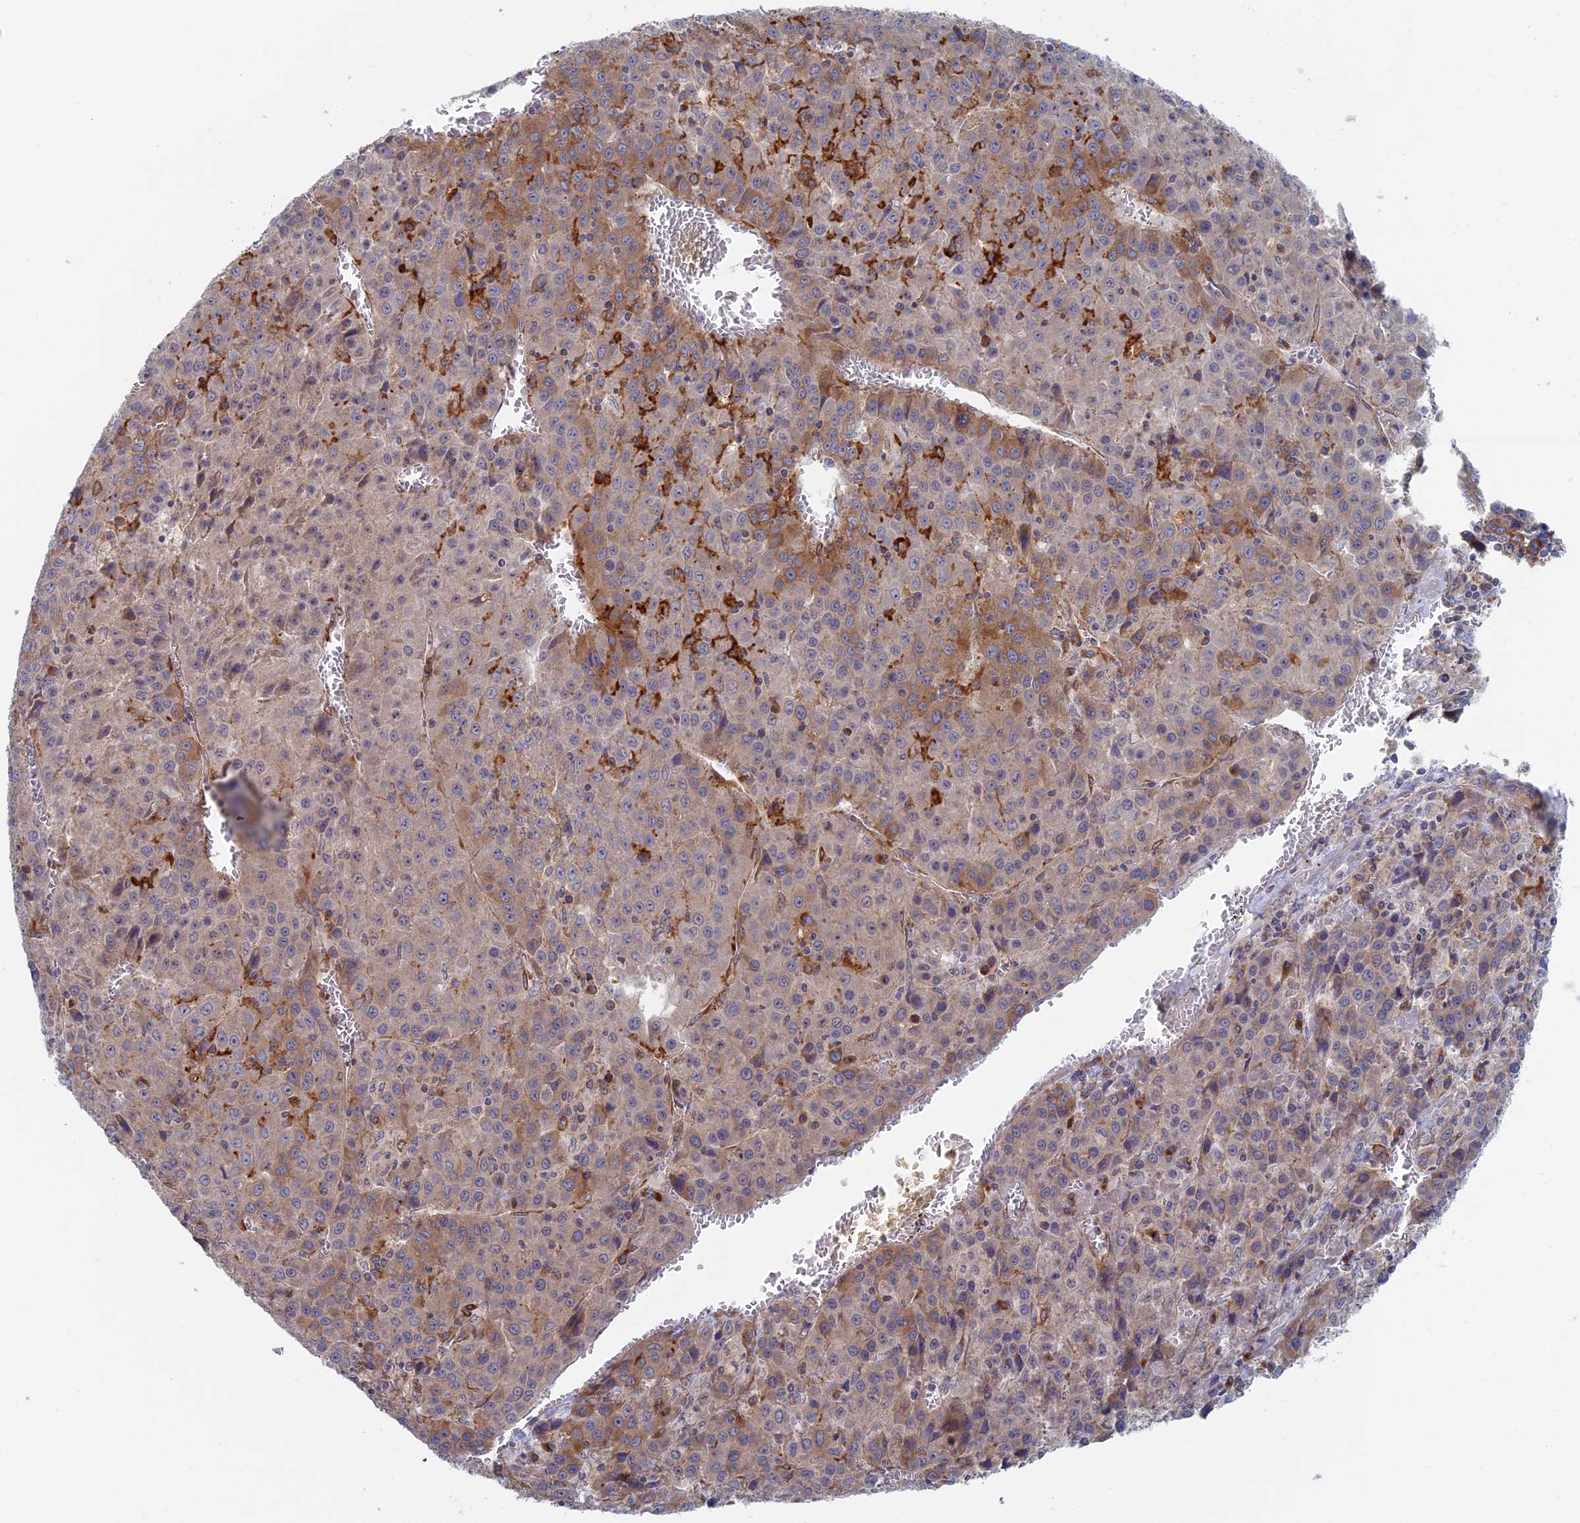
{"staining": {"intensity": "moderate", "quantity": "25%-75%", "location": "cytoplasmic/membranous"}, "tissue": "liver cancer", "cell_type": "Tumor cells", "image_type": "cancer", "snomed": [{"axis": "morphology", "description": "Carcinoma, Hepatocellular, NOS"}, {"axis": "topography", "description": "Liver"}], "caption": "Human liver cancer stained with a protein marker displays moderate staining in tumor cells.", "gene": "TBC1D30", "patient": {"sex": "female", "age": 53}}